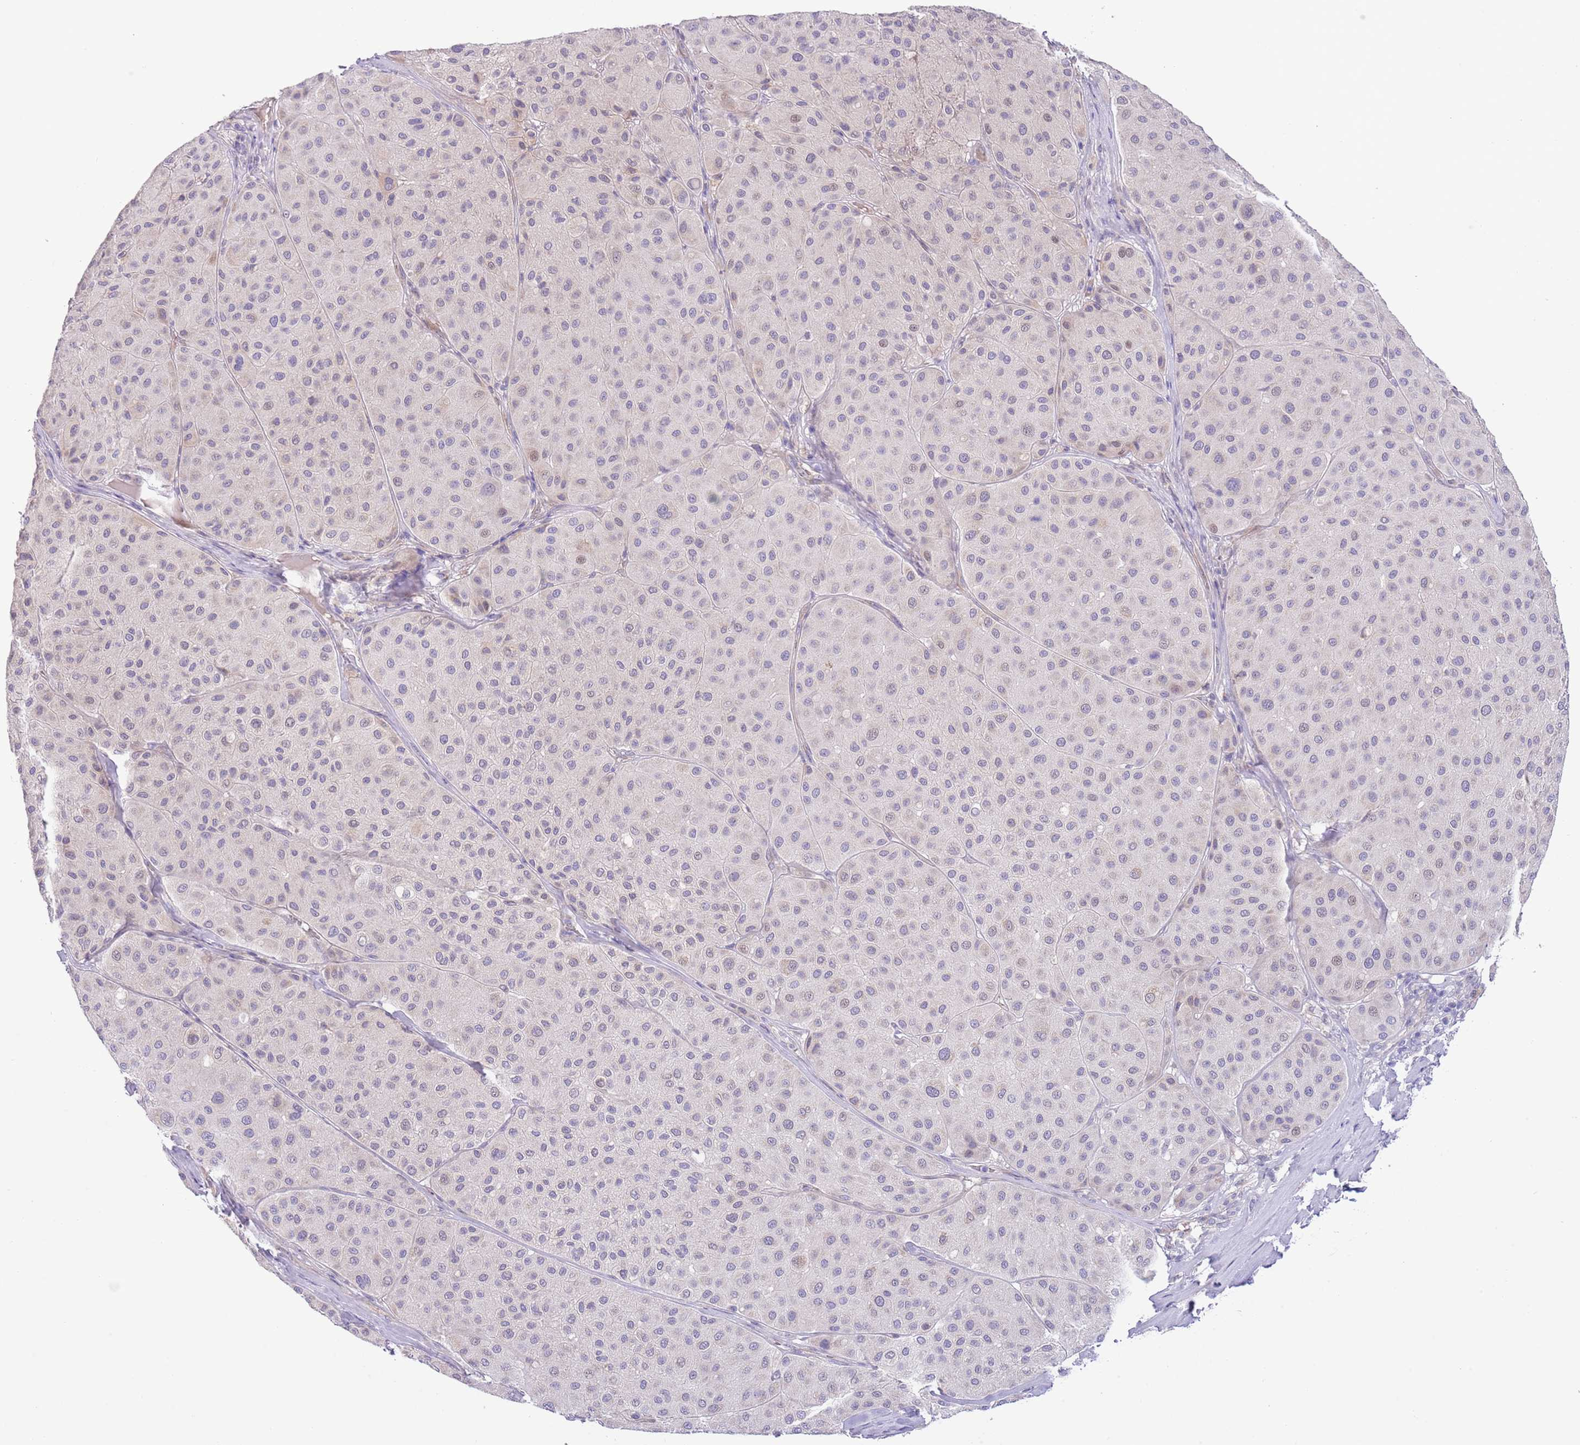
{"staining": {"intensity": "negative", "quantity": "none", "location": "none"}, "tissue": "melanoma", "cell_type": "Tumor cells", "image_type": "cancer", "snomed": [{"axis": "morphology", "description": "Malignant melanoma, Metastatic site"}, {"axis": "topography", "description": "Smooth muscle"}], "caption": "IHC photomicrograph of neoplastic tissue: melanoma stained with DAB (3,3'-diaminobenzidine) exhibits no significant protein staining in tumor cells.", "gene": "AP1S2", "patient": {"sex": "male", "age": 41}}